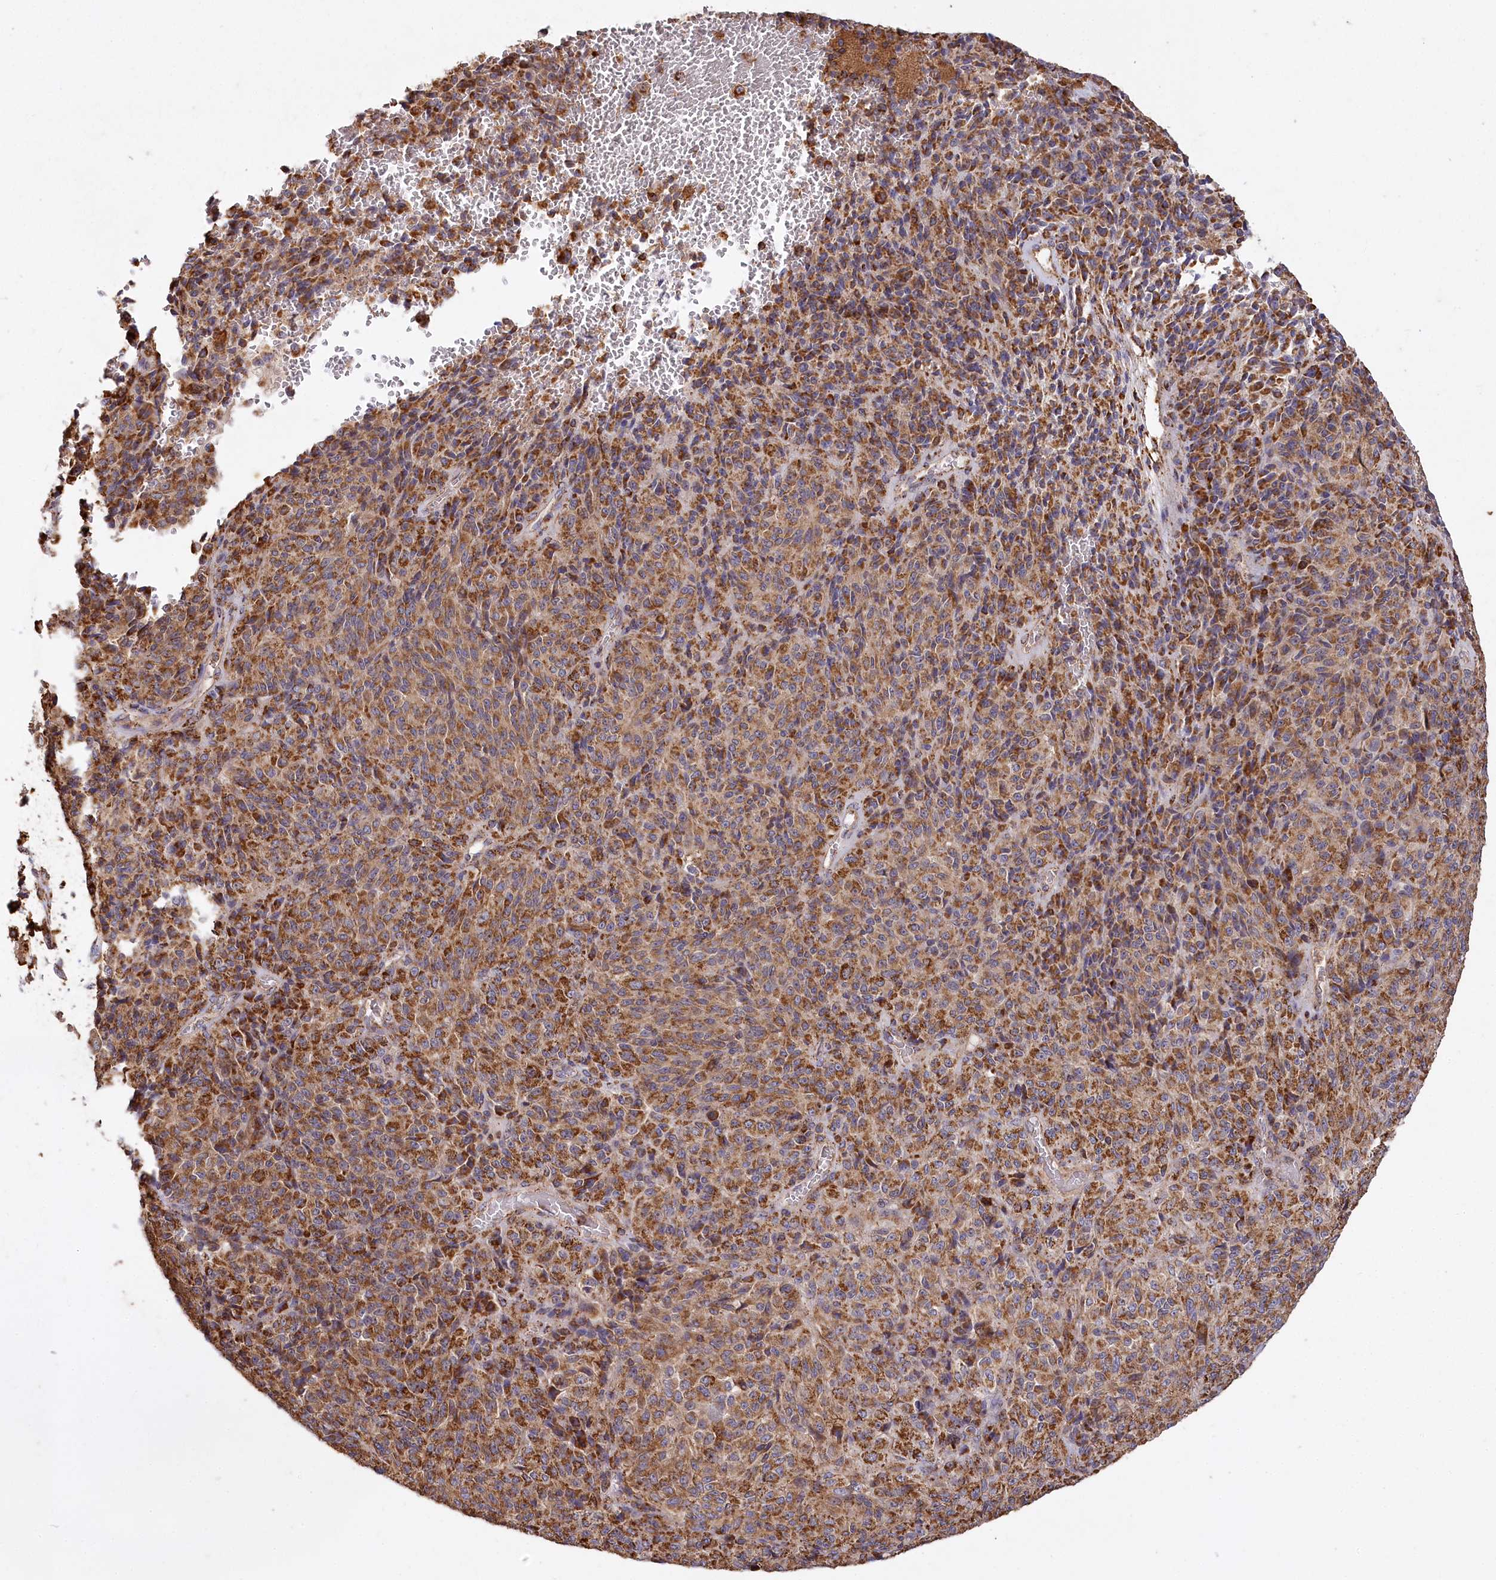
{"staining": {"intensity": "strong", "quantity": ">75%", "location": "cytoplasmic/membranous"}, "tissue": "melanoma", "cell_type": "Tumor cells", "image_type": "cancer", "snomed": [{"axis": "morphology", "description": "Malignant melanoma, Metastatic site"}, {"axis": "topography", "description": "Brain"}], "caption": "Human malignant melanoma (metastatic site) stained with a brown dye shows strong cytoplasmic/membranous positive expression in about >75% of tumor cells.", "gene": "CARD19", "patient": {"sex": "female", "age": 56}}